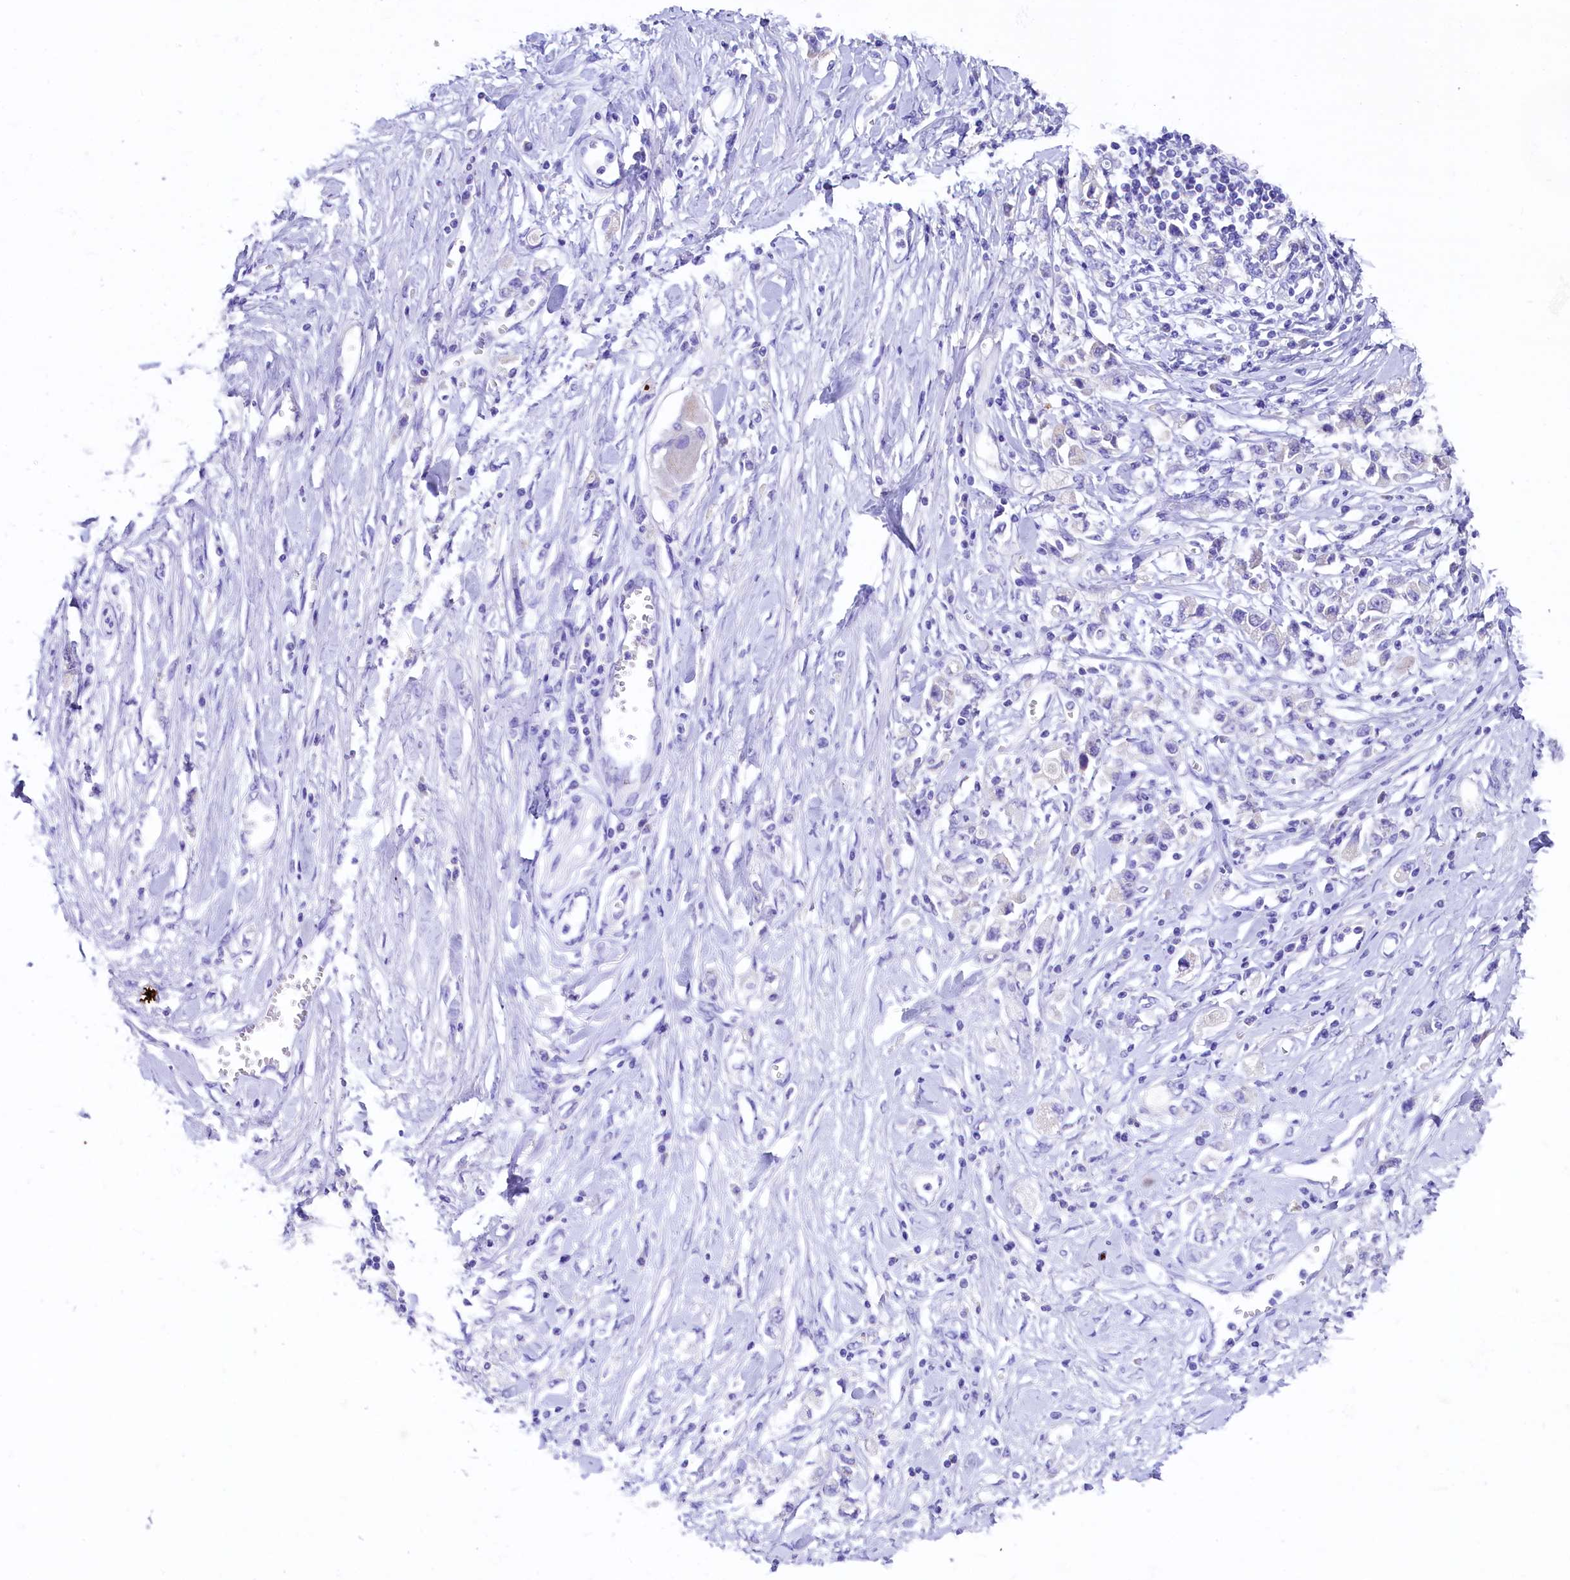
{"staining": {"intensity": "negative", "quantity": "none", "location": "none"}, "tissue": "stomach cancer", "cell_type": "Tumor cells", "image_type": "cancer", "snomed": [{"axis": "morphology", "description": "Adenocarcinoma, NOS"}, {"axis": "topography", "description": "Stomach"}], "caption": "There is no significant expression in tumor cells of stomach adenocarcinoma. (DAB (3,3'-diaminobenzidine) immunohistochemistry (IHC) with hematoxylin counter stain).", "gene": "PMPCB", "patient": {"sex": "female", "age": 76}}